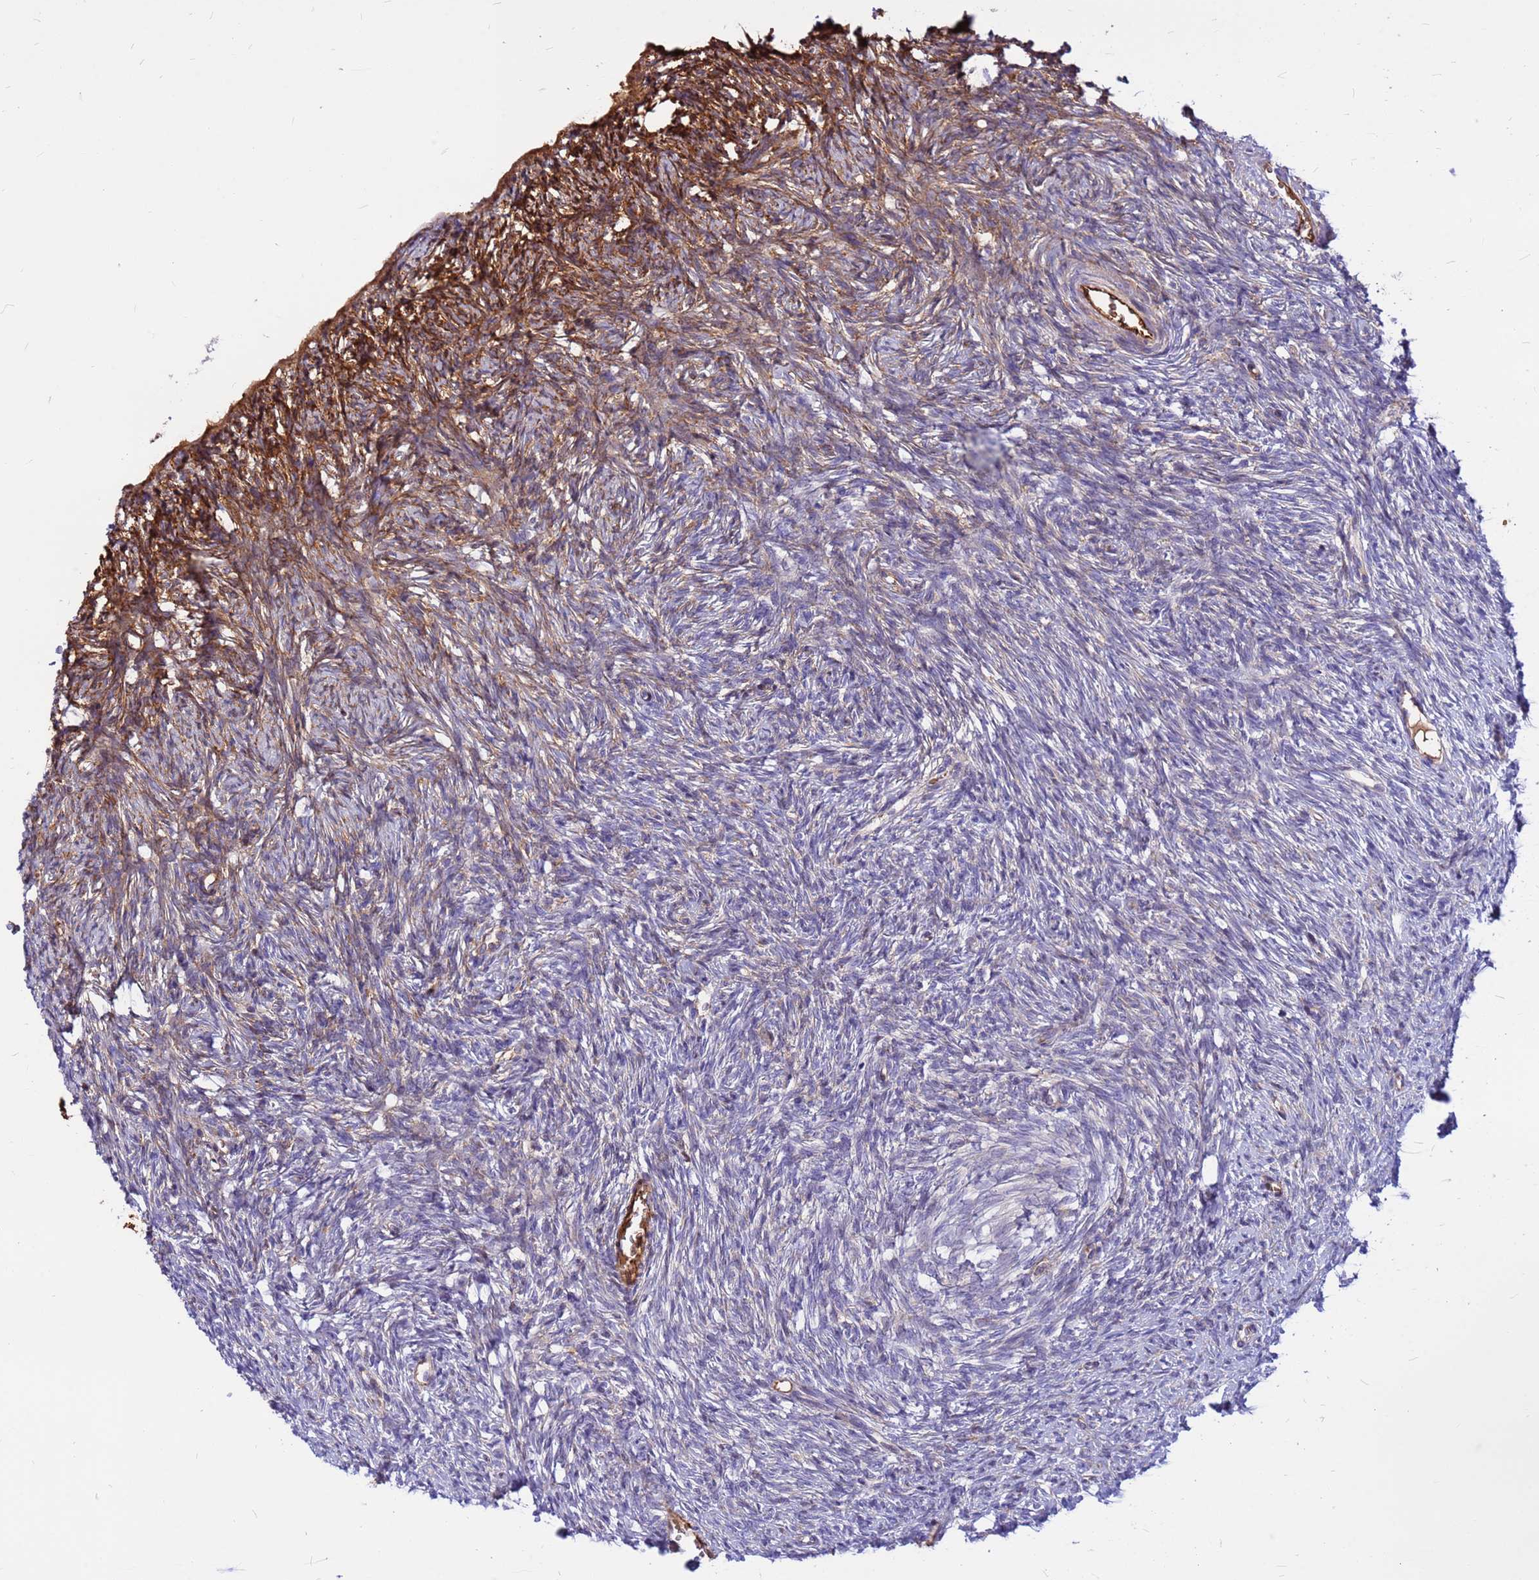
{"staining": {"intensity": "moderate", "quantity": "<25%", "location": "cytoplasmic/membranous"}, "tissue": "ovary", "cell_type": "Ovarian stroma cells", "image_type": "normal", "snomed": [{"axis": "morphology", "description": "Normal tissue, NOS"}, {"axis": "topography", "description": "Ovary"}], "caption": "Moderate cytoplasmic/membranous staining is identified in about <25% of ovarian stroma cells in normal ovary. (Stains: DAB in brown, nuclei in blue, Microscopy: brightfield microscopy at high magnification).", "gene": "ZNF669", "patient": {"sex": "female", "age": 51}}